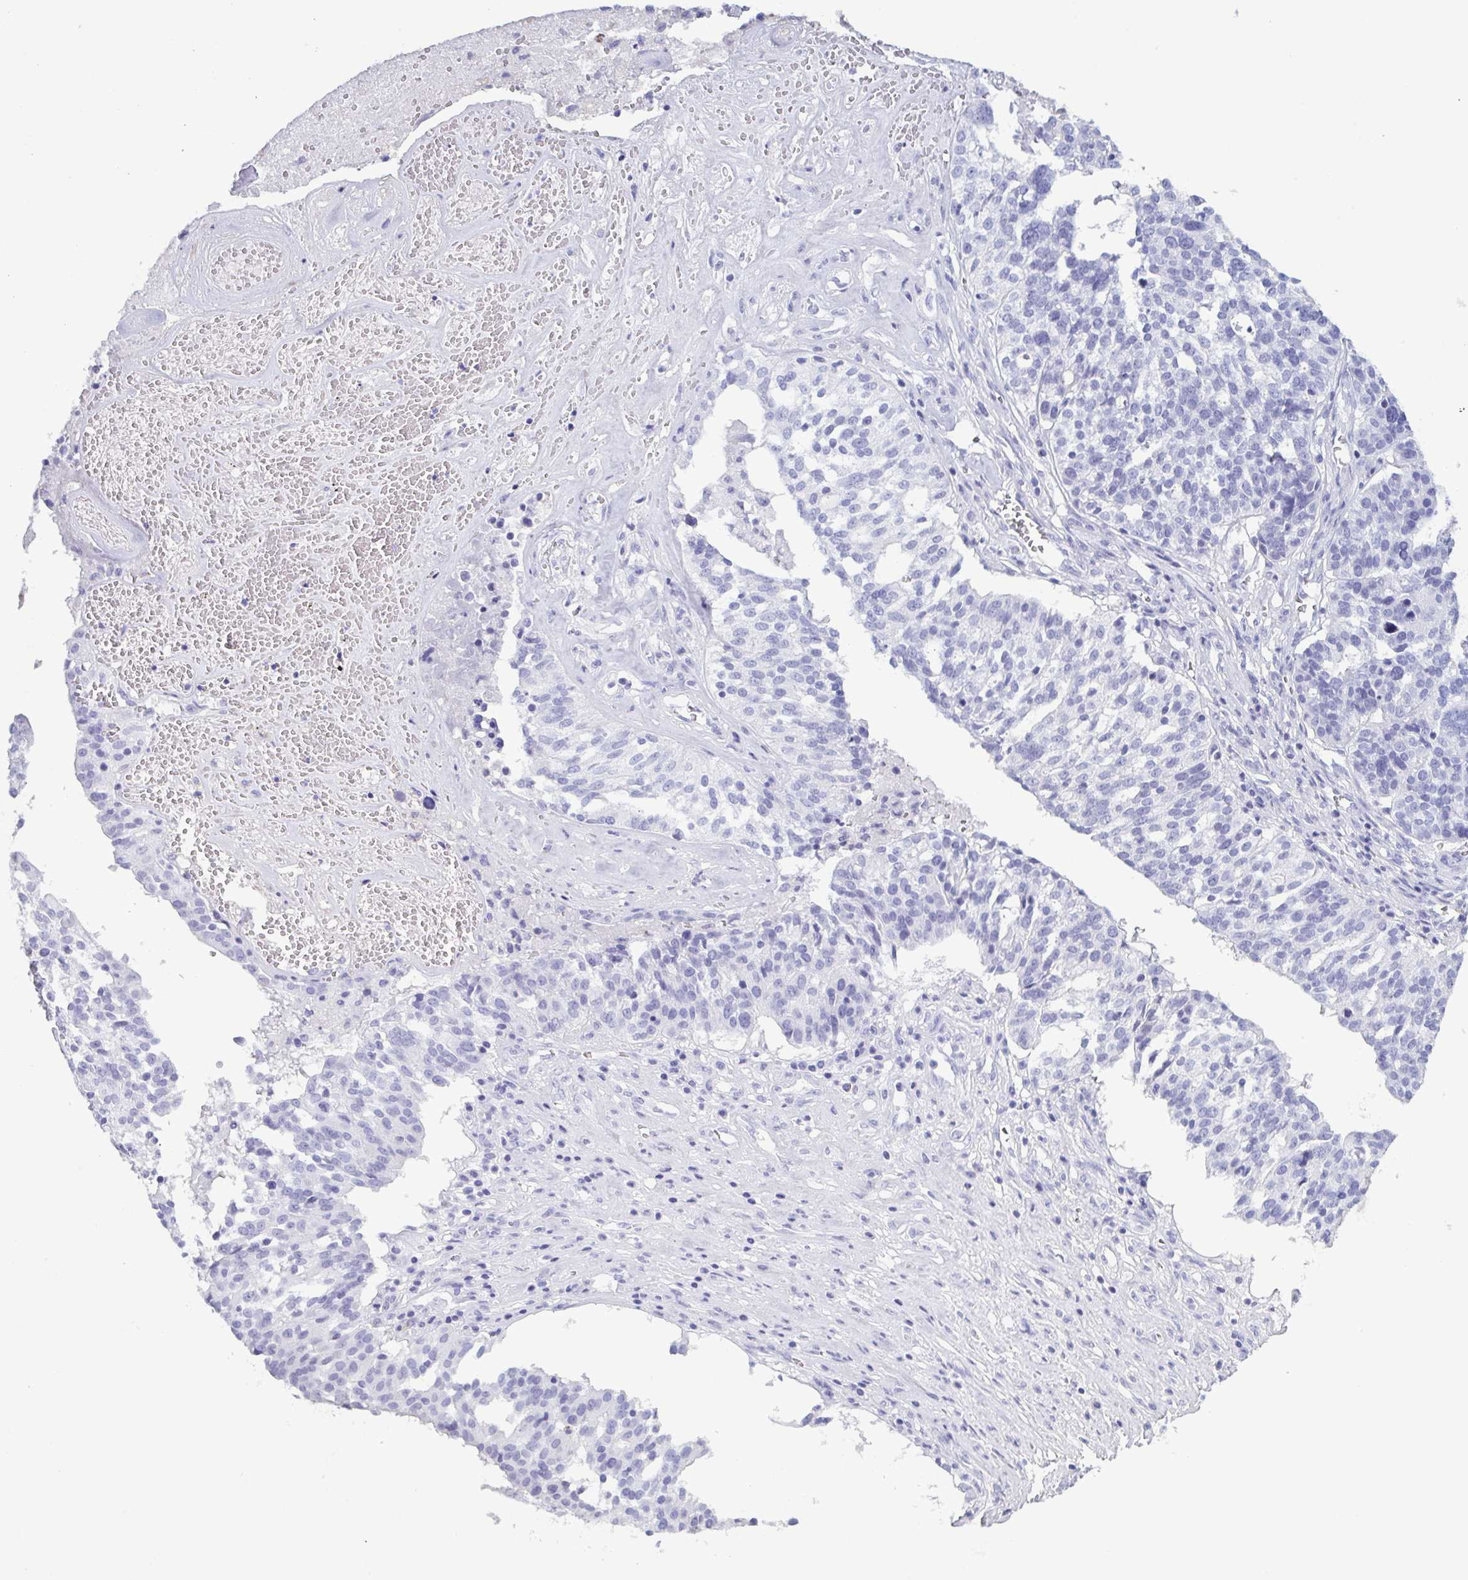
{"staining": {"intensity": "negative", "quantity": "none", "location": "none"}, "tissue": "ovarian cancer", "cell_type": "Tumor cells", "image_type": "cancer", "snomed": [{"axis": "morphology", "description": "Cystadenocarcinoma, serous, NOS"}, {"axis": "topography", "description": "Ovary"}], "caption": "An IHC image of serous cystadenocarcinoma (ovarian) is shown. There is no staining in tumor cells of serous cystadenocarcinoma (ovarian).", "gene": "LTF", "patient": {"sex": "female", "age": 59}}